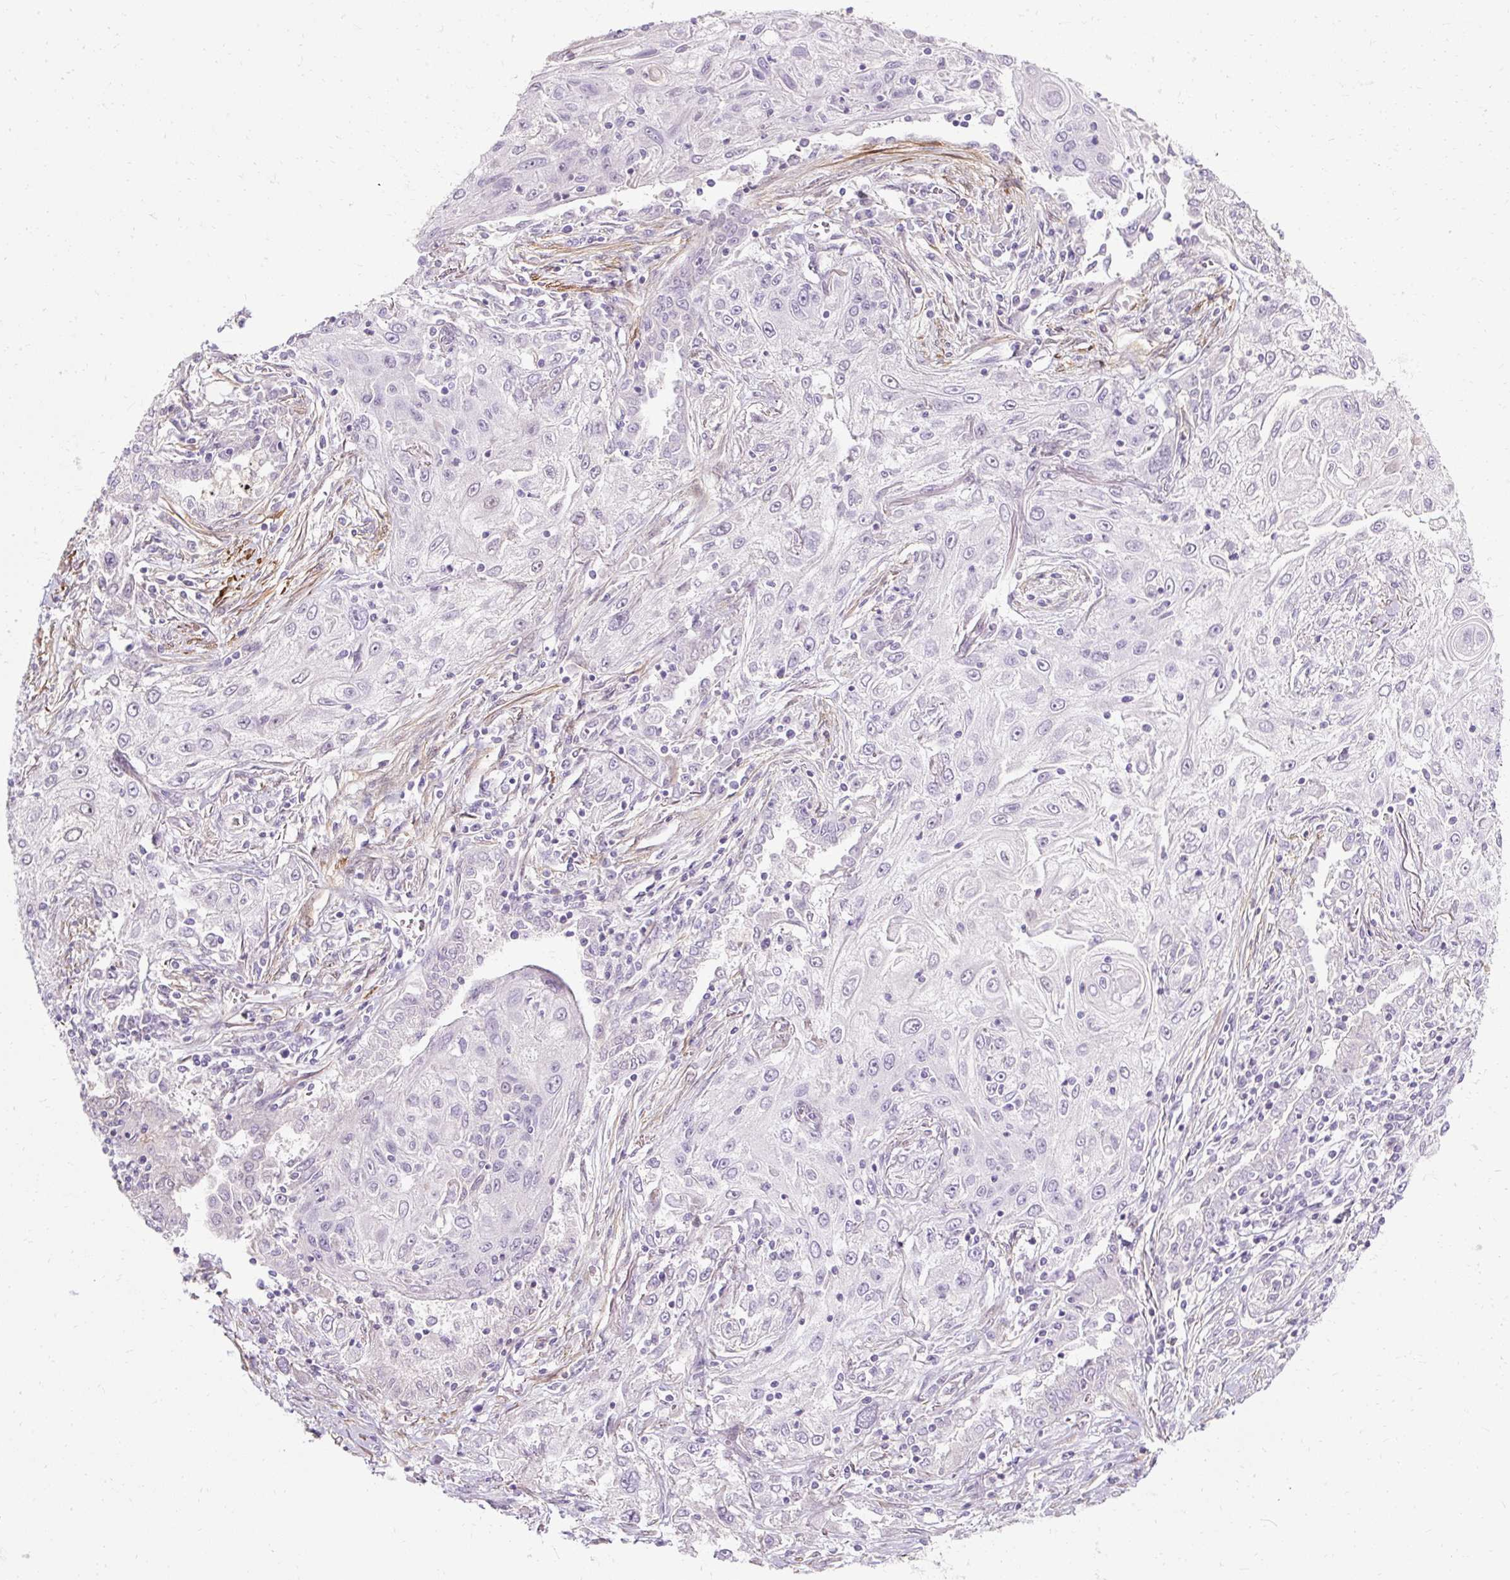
{"staining": {"intensity": "negative", "quantity": "none", "location": "none"}, "tissue": "lung cancer", "cell_type": "Tumor cells", "image_type": "cancer", "snomed": [{"axis": "morphology", "description": "Squamous cell carcinoma, NOS"}, {"axis": "topography", "description": "Lung"}], "caption": "This photomicrograph is of squamous cell carcinoma (lung) stained with immunohistochemistry to label a protein in brown with the nuclei are counter-stained blue. There is no staining in tumor cells.", "gene": "CNN3", "patient": {"sex": "female", "age": 69}}